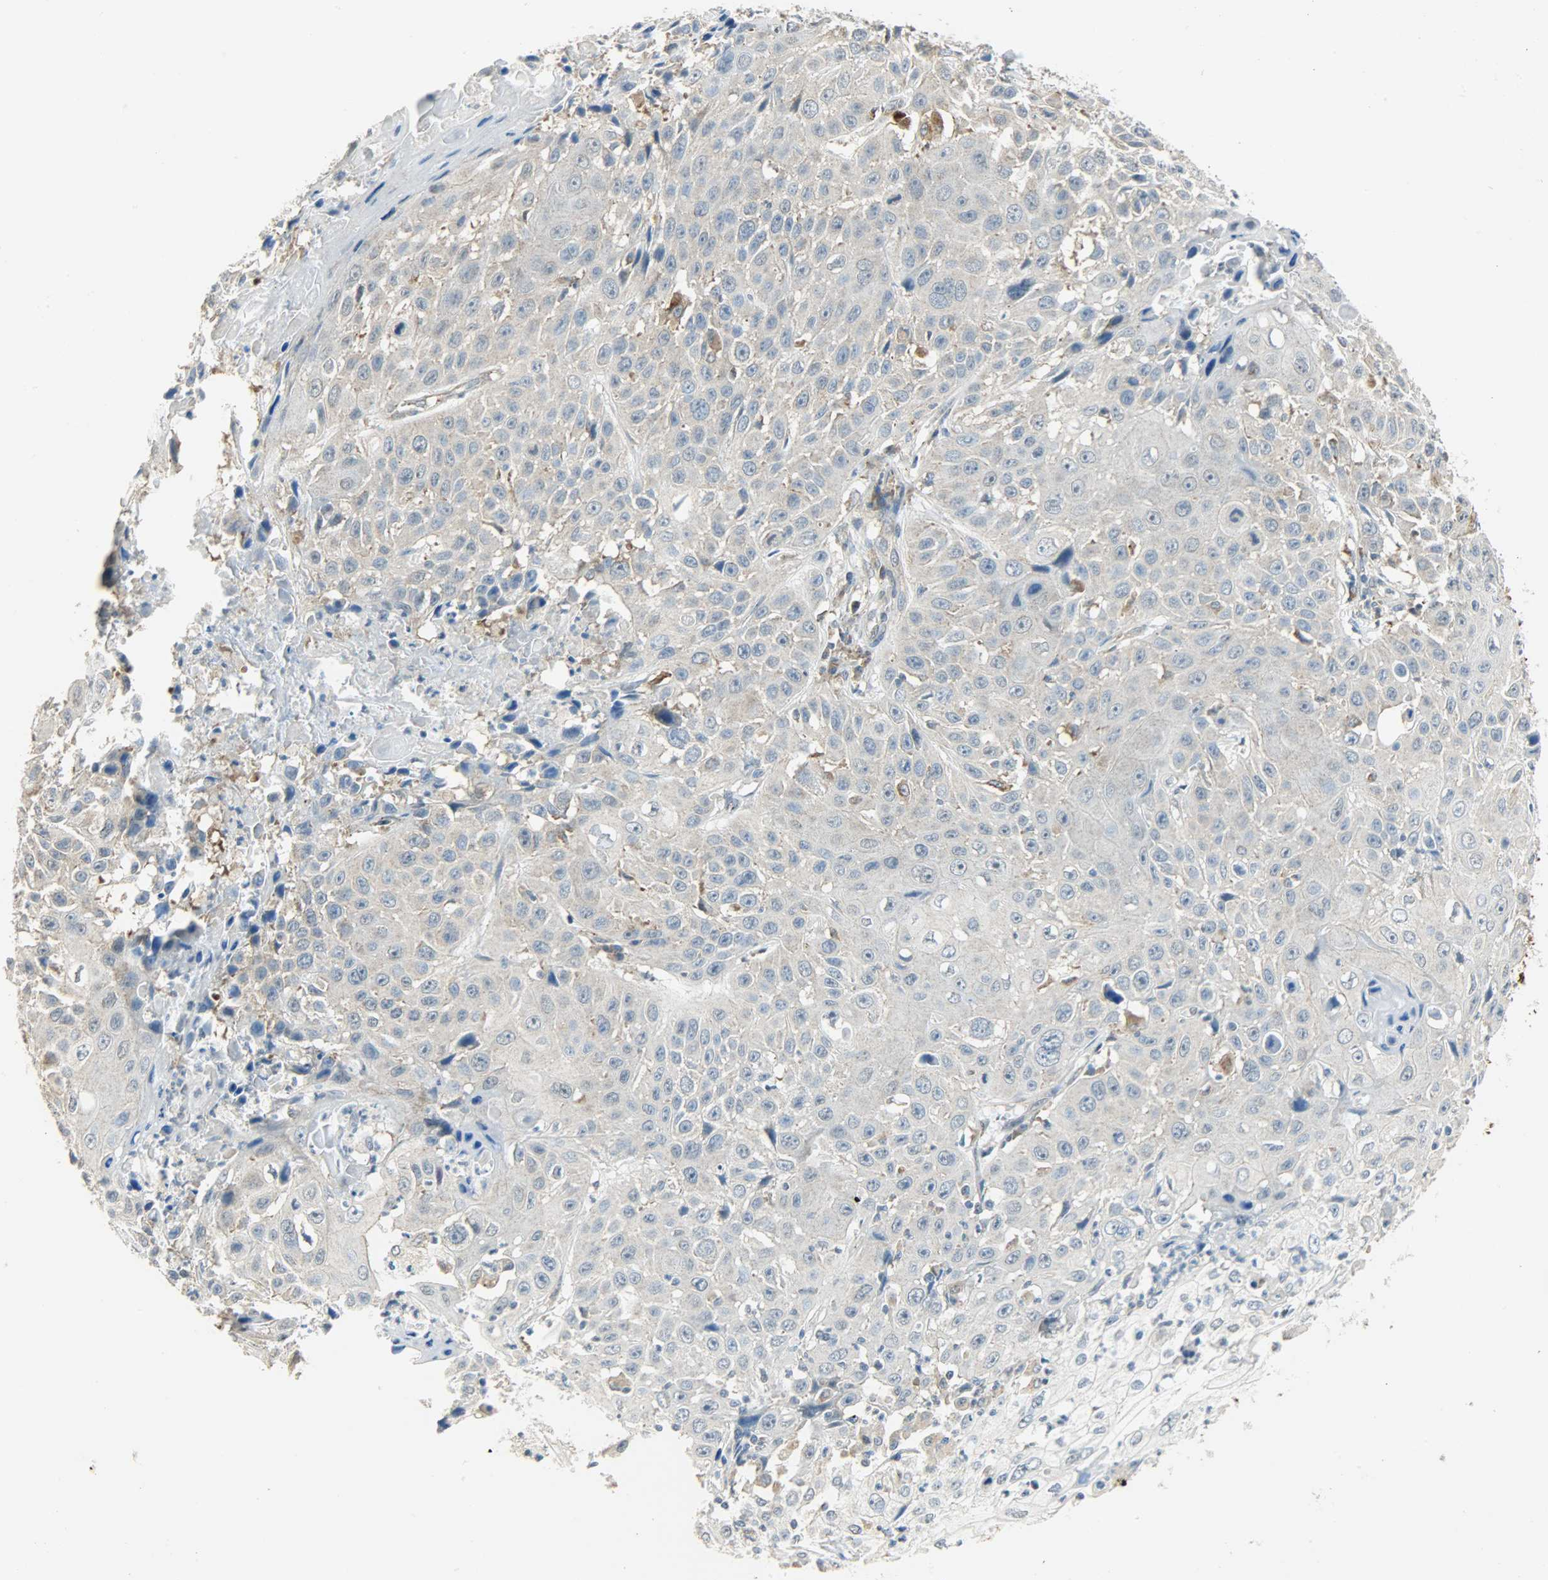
{"staining": {"intensity": "negative", "quantity": "none", "location": "none"}, "tissue": "cervical cancer", "cell_type": "Tumor cells", "image_type": "cancer", "snomed": [{"axis": "morphology", "description": "Squamous cell carcinoma, NOS"}, {"axis": "topography", "description": "Cervix"}], "caption": "Tumor cells show no significant expression in cervical cancer (squamous cell carcinoma).", "gene": "GIT2", "patient": {"sex": "female", "age": 39}}